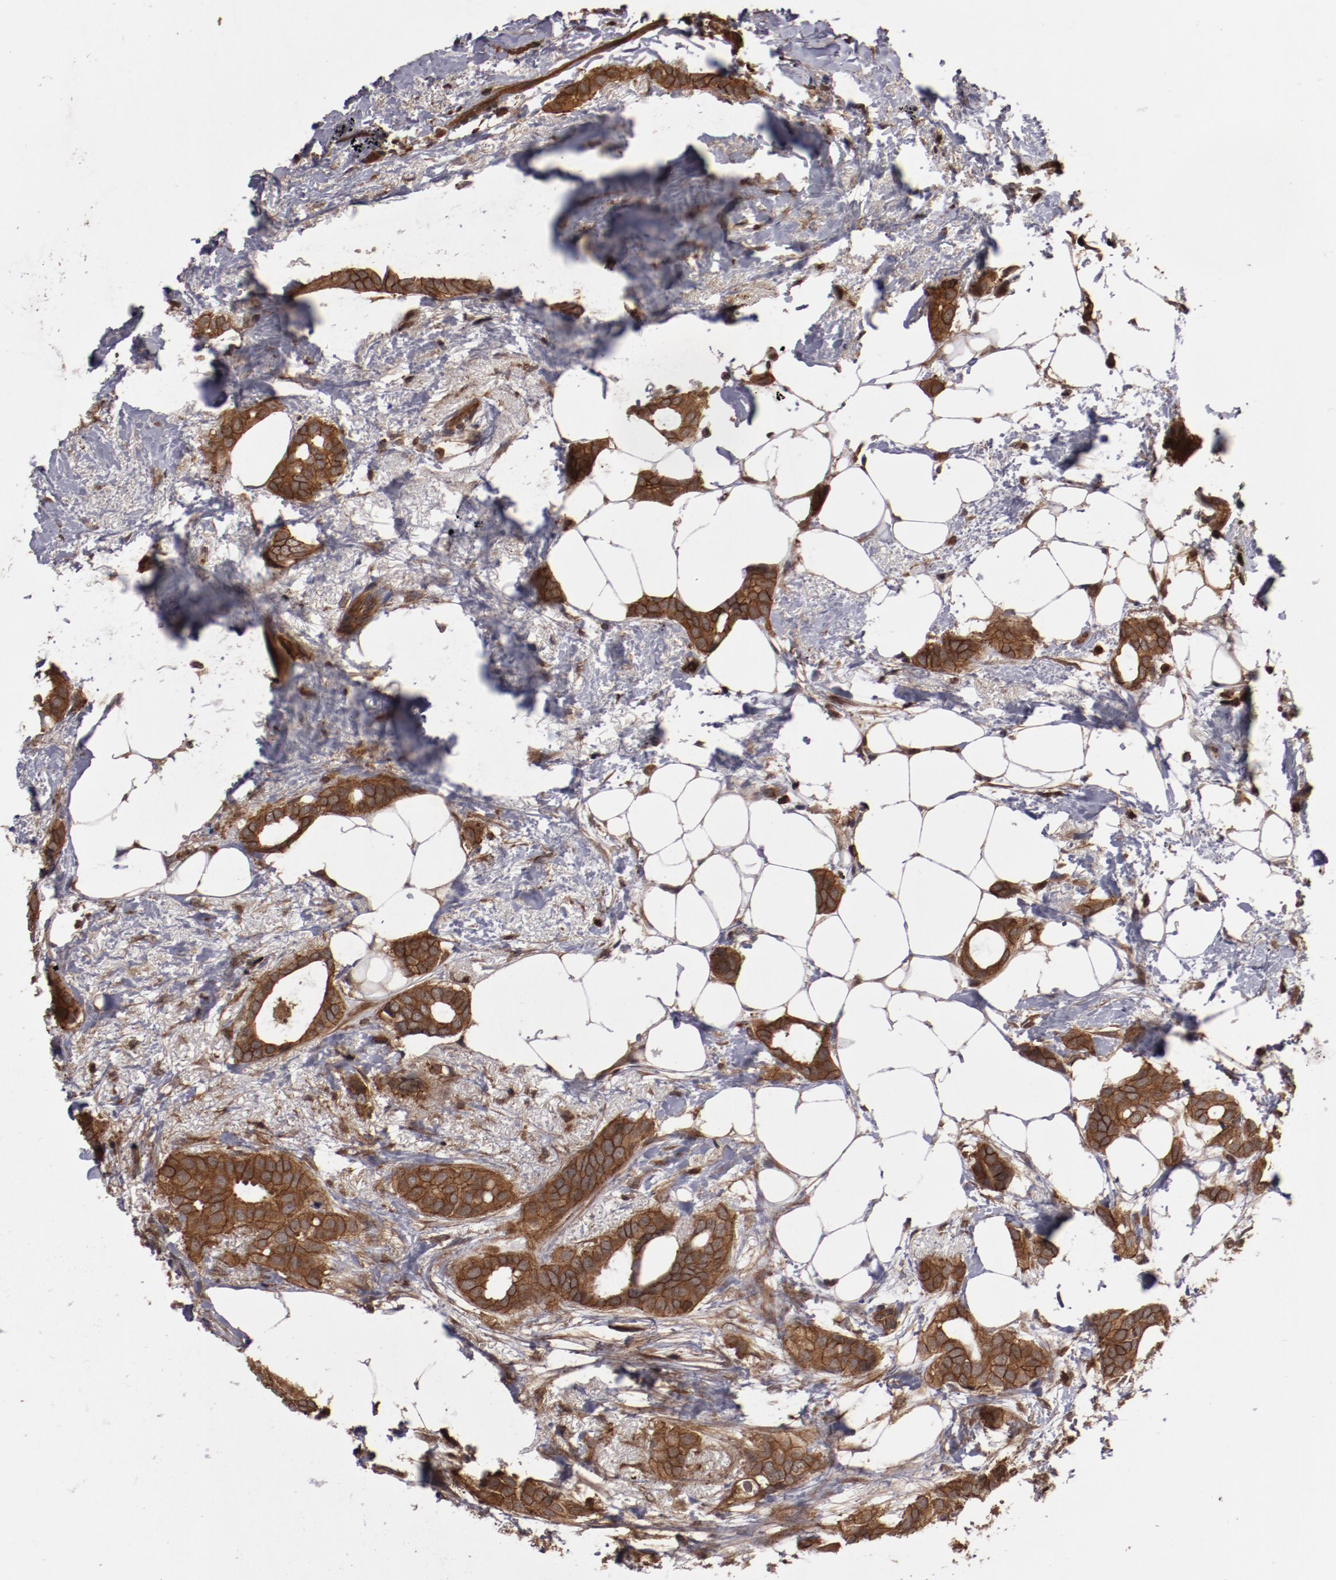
{"staining": {"intensity": "moderate", "quantity": ">75%", "location": "cytoplasmic/membranous"}, "tissue": "breast cancer", "cell_type": "Tumor cells", "image_type": "cancer", "snomed": [{"axis": "morphology", "description": "Duct carcinoma"}, {"axis": "topography", "description": "Breast"}], "caption": "Immunohistochemical staining of human breast cancer shows medium levels of moderate cytoplasmic/membranous staining in approximately >75% of tumor cells.", "gene": "RPS6KA6", "patient": {"sex": "female", "age": 54}}